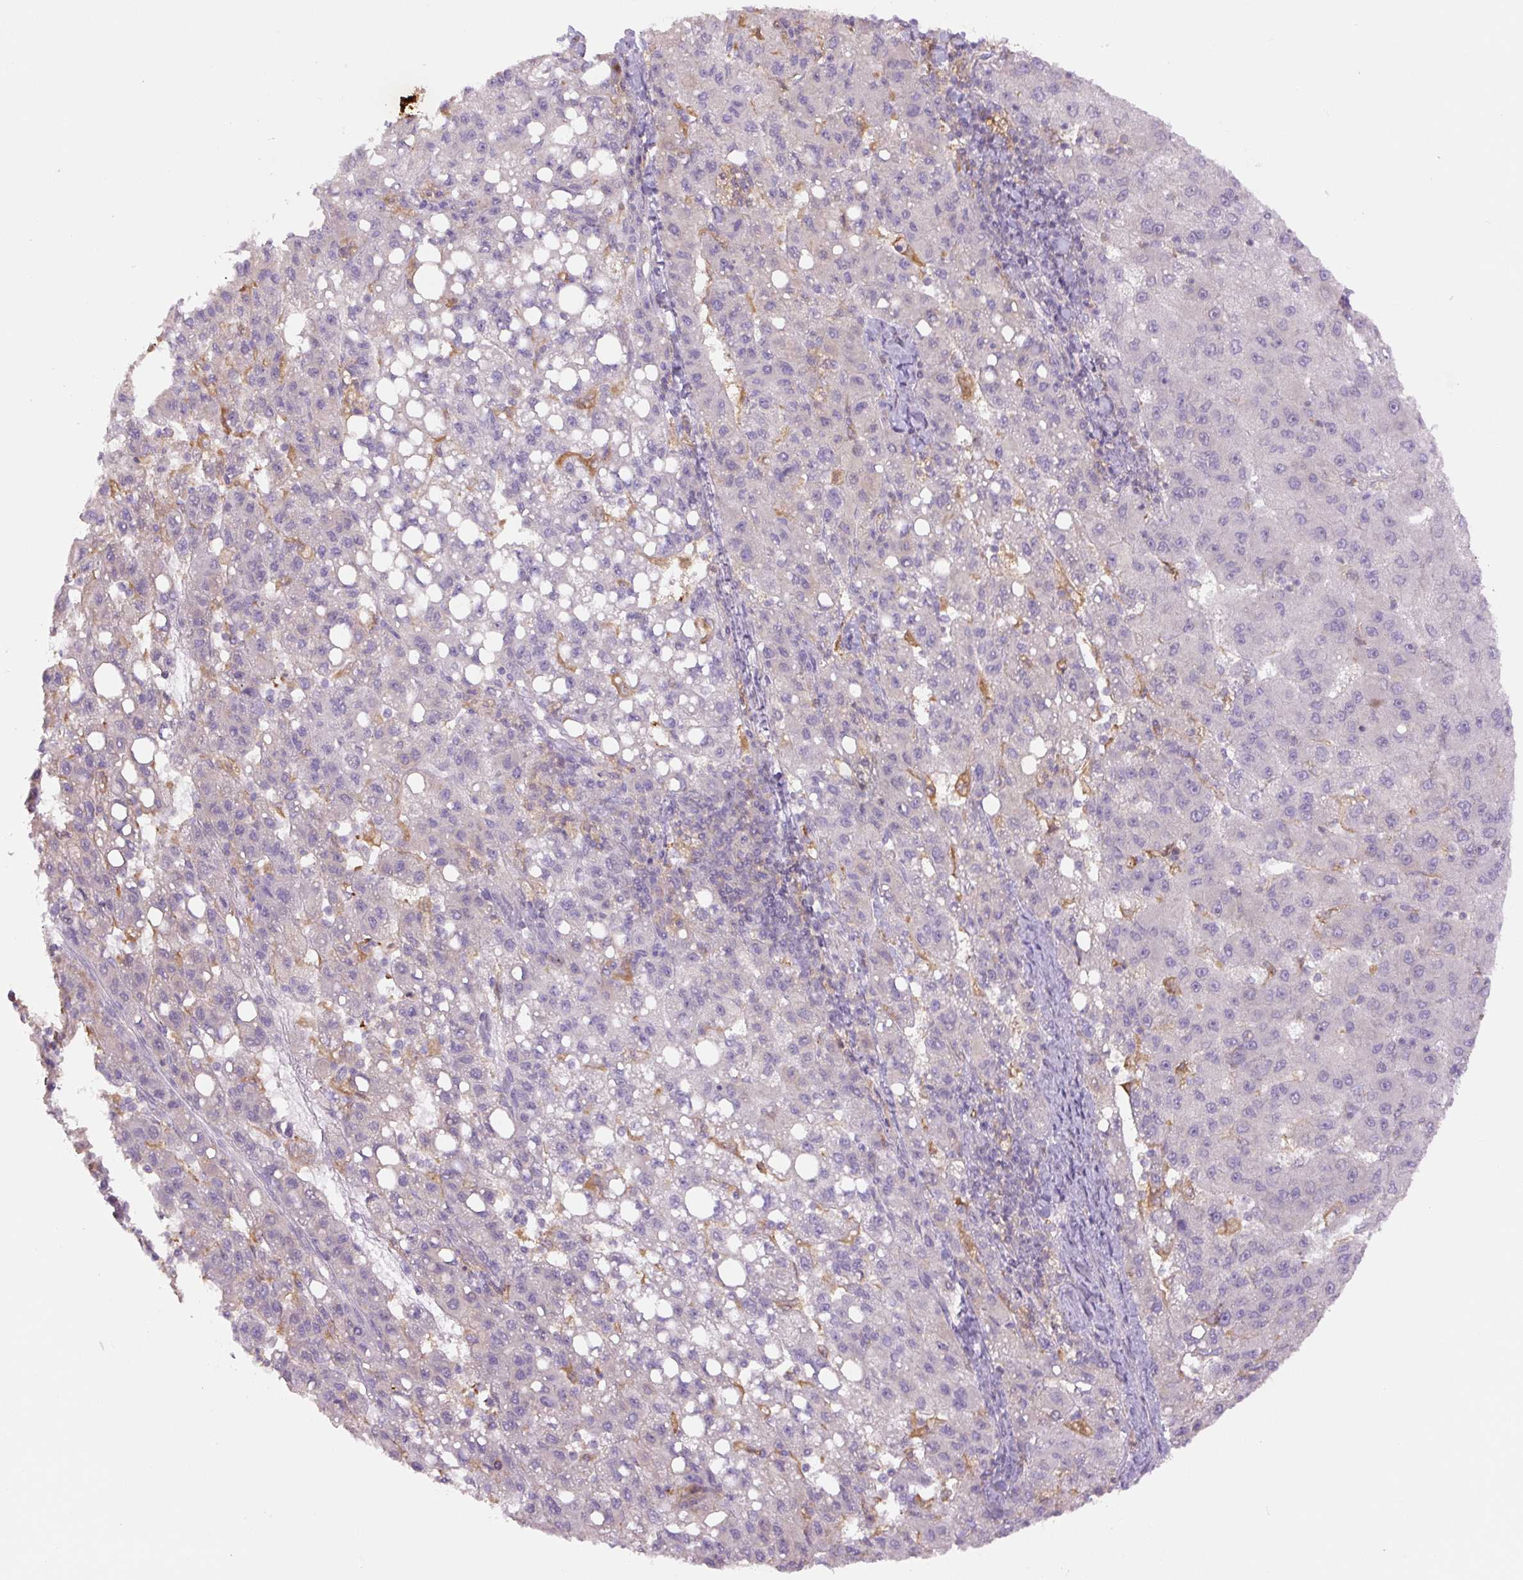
{"staining": {"intensity": "negative", "quantity": "none", "location": "none"}, "tissue": "liver cancer", "cell_type": "Tumor cells", "image_type": "cancer", "snomed": [{"axis": "morphology", "description": "Carcinoma, Hepatocellular, NOS"}, {"axis": "topography", "description": "Liver"}], "caption": "Hepatocellular carcinoma (liver) was stained to show a protein in brown. There is no significant expression in tumor cells. (Brightfield microscopy of DAB (3,3'-diaminobenzidine) IHC at high magnification).", "gene": "SPSB2", "patient": {"sex": "female", "age": 82}}